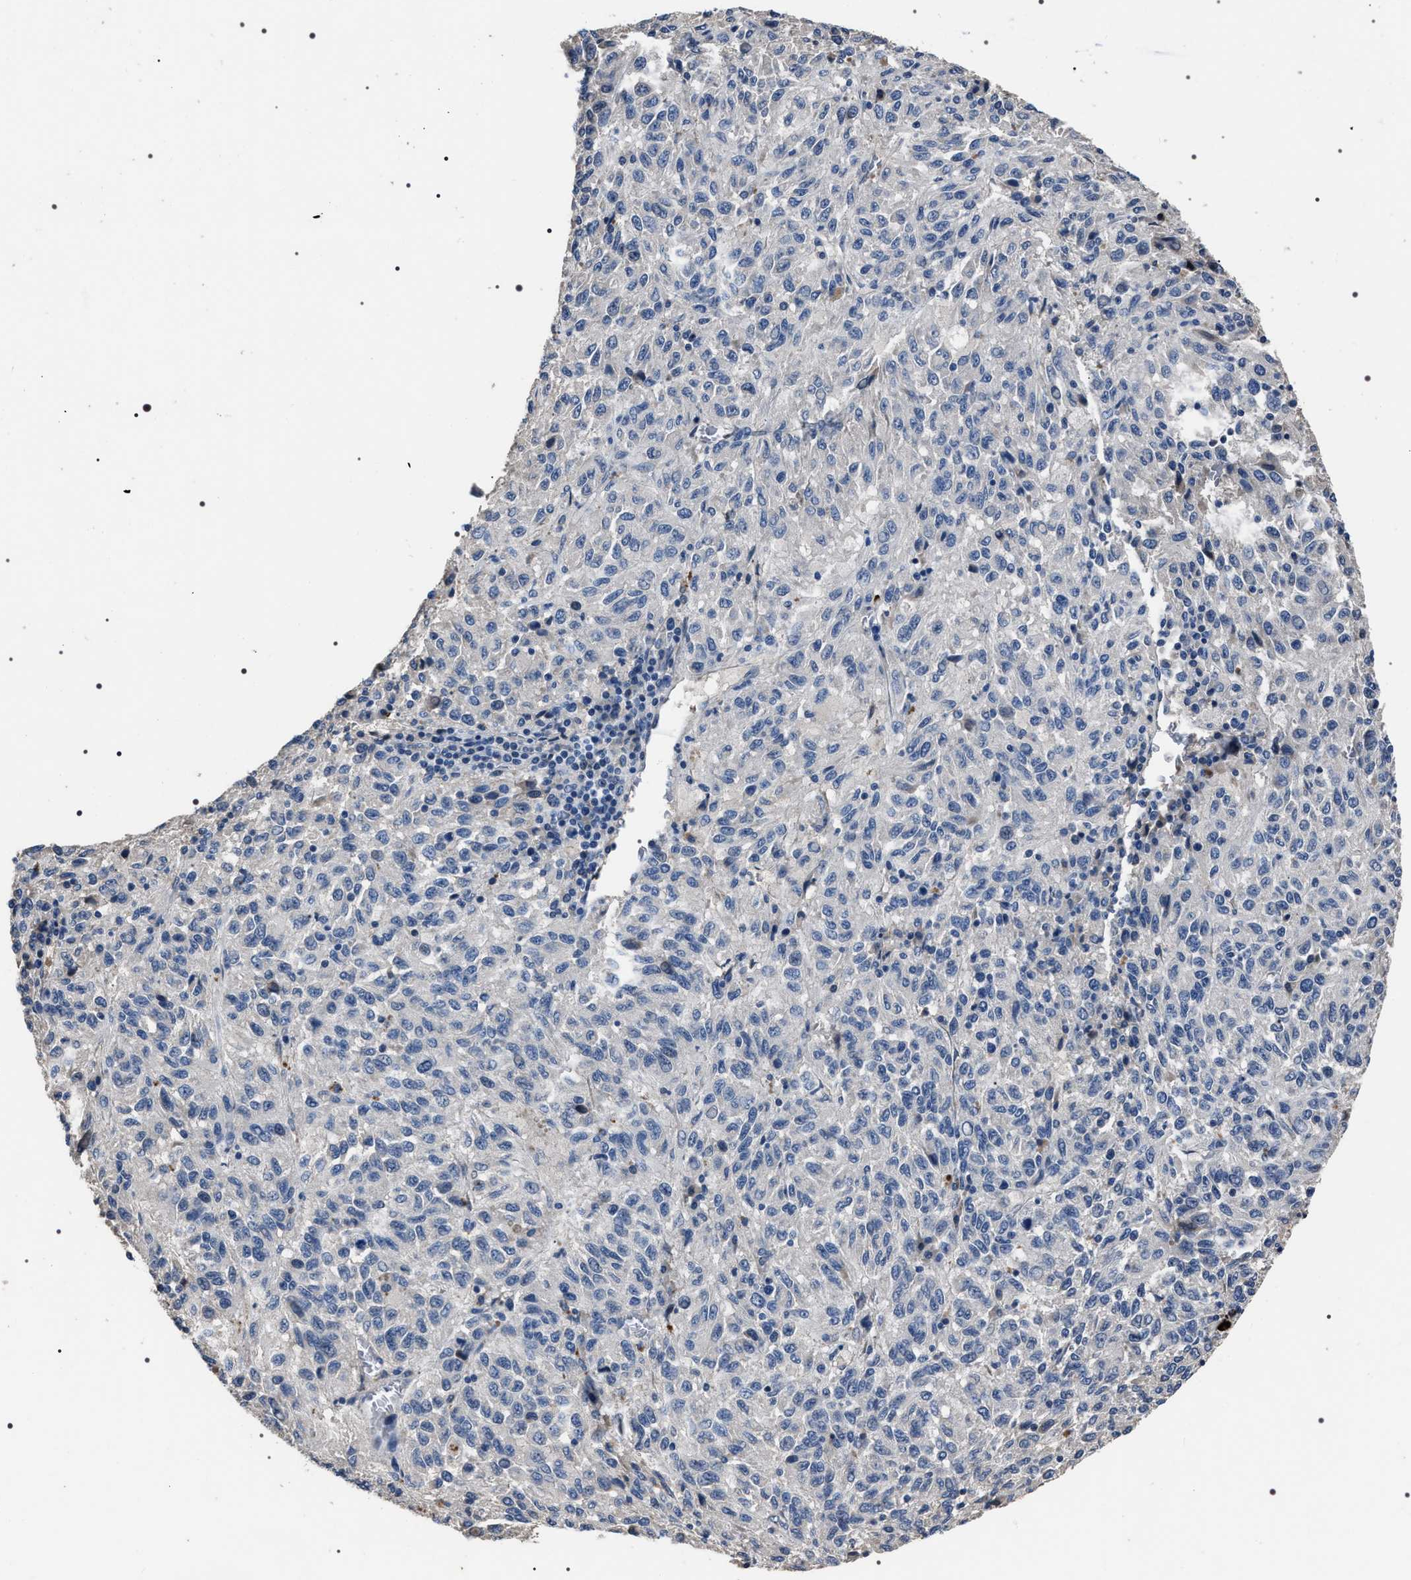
{"staining": {"intensity": "negative", "quantity": "none", "location": "none"}, "tissue": "melanoma", "cell_type": "Tumor cells", "image_type": "cancer", "snomed": [{"axis": "morphology", "description": "Malignant melanoma, Metastatic site"}, {"axis": "topography", "description": "Lung"}], "caption": "A micrograph of human malignant melanoma (metastatic site) is negative for staining in tumor cells.", "gene": "TRIM54", "patient": {"sex": "male", "age": 64}}